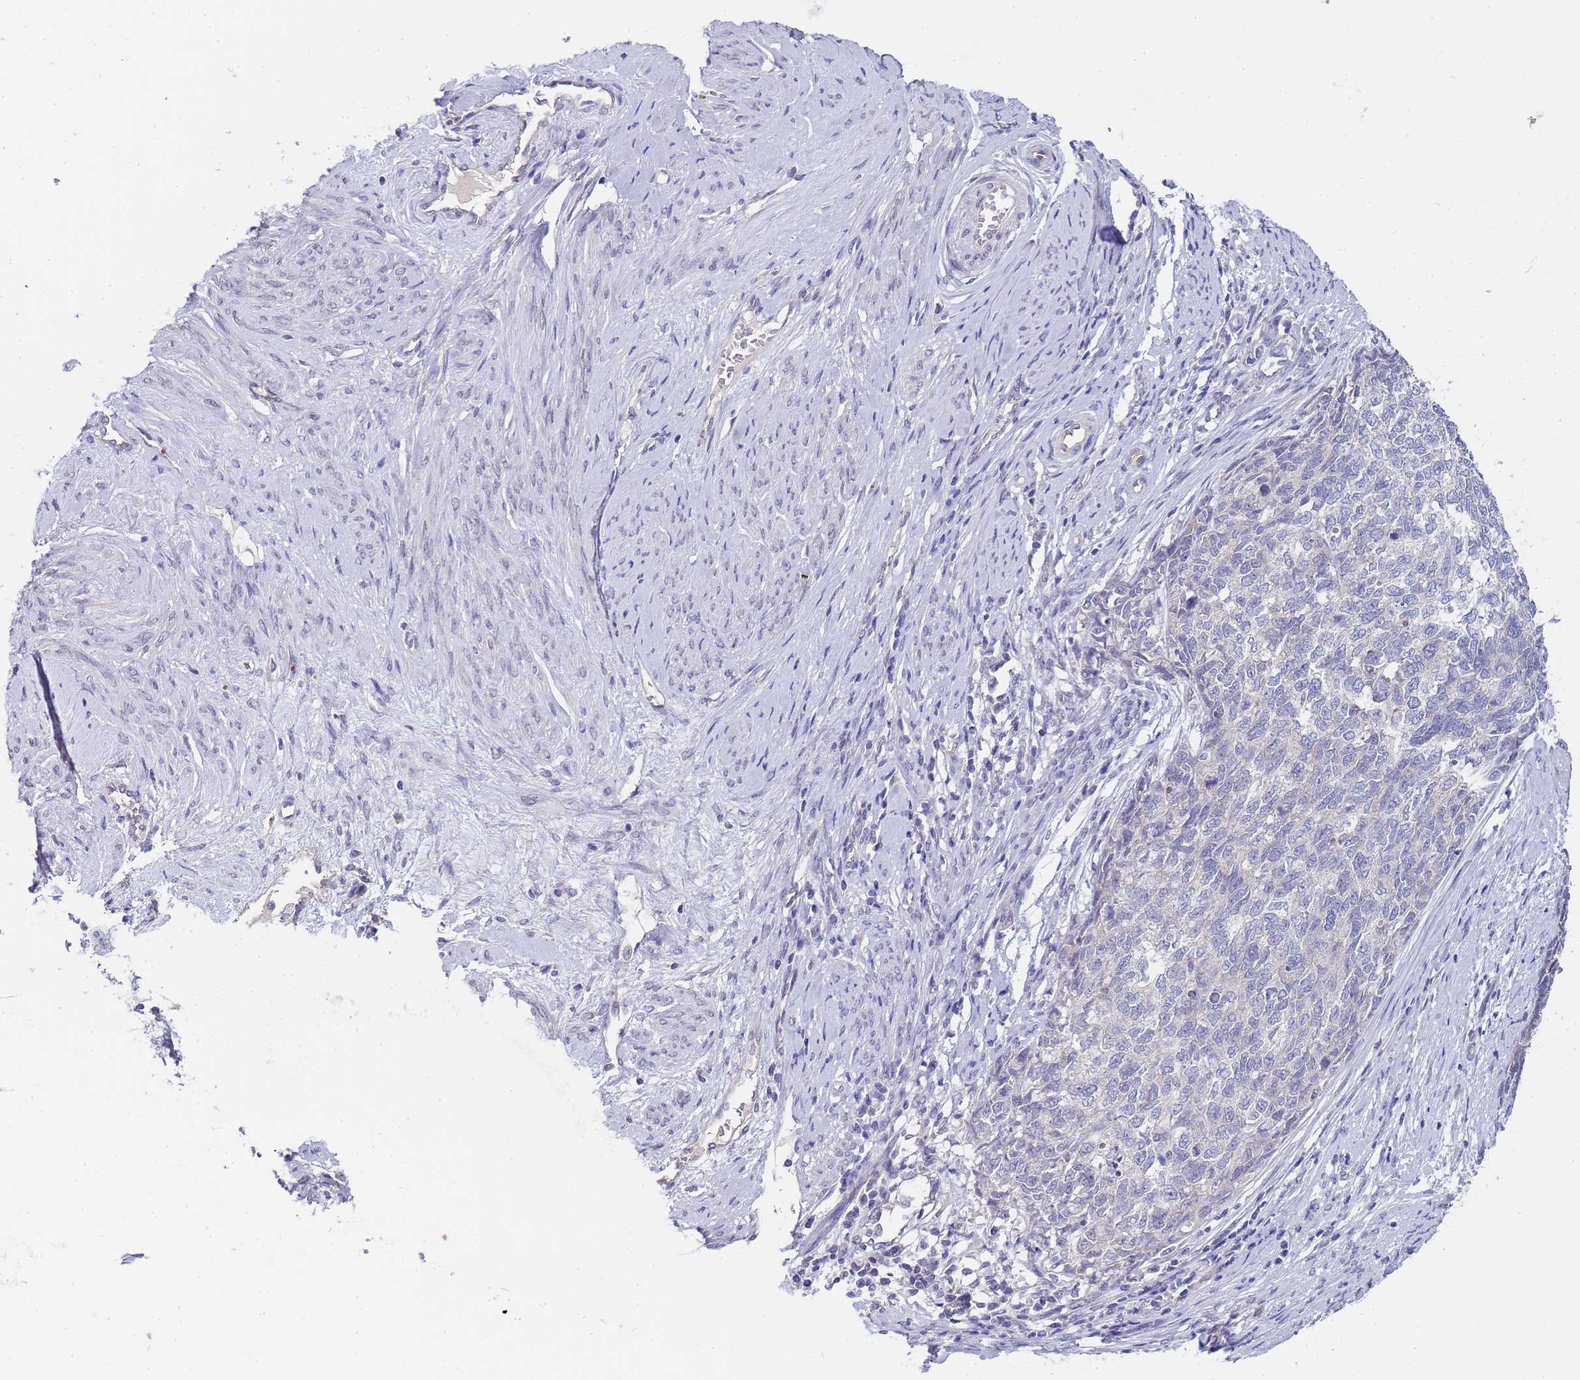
{"staining": {"intensity": "negative", "quantity": "none", "location": "none"}, "tissue": "cervical cancer", "cell_type": "Tumor cells", "image_type": "cancer", "snomed": [{"axis": "morphology", "description": "Squamous cell carcinoma, NOS"}, {"axis": "topography", "description": "Cervix"}], "caption": "IHC histopathology image of human squamous cell carcinoma (cervical) stained for a protein (brown), which displays no positivity in tumor cells.", "gene": "TRMT10A", "patient": {"sex": "female", "age": 63}}